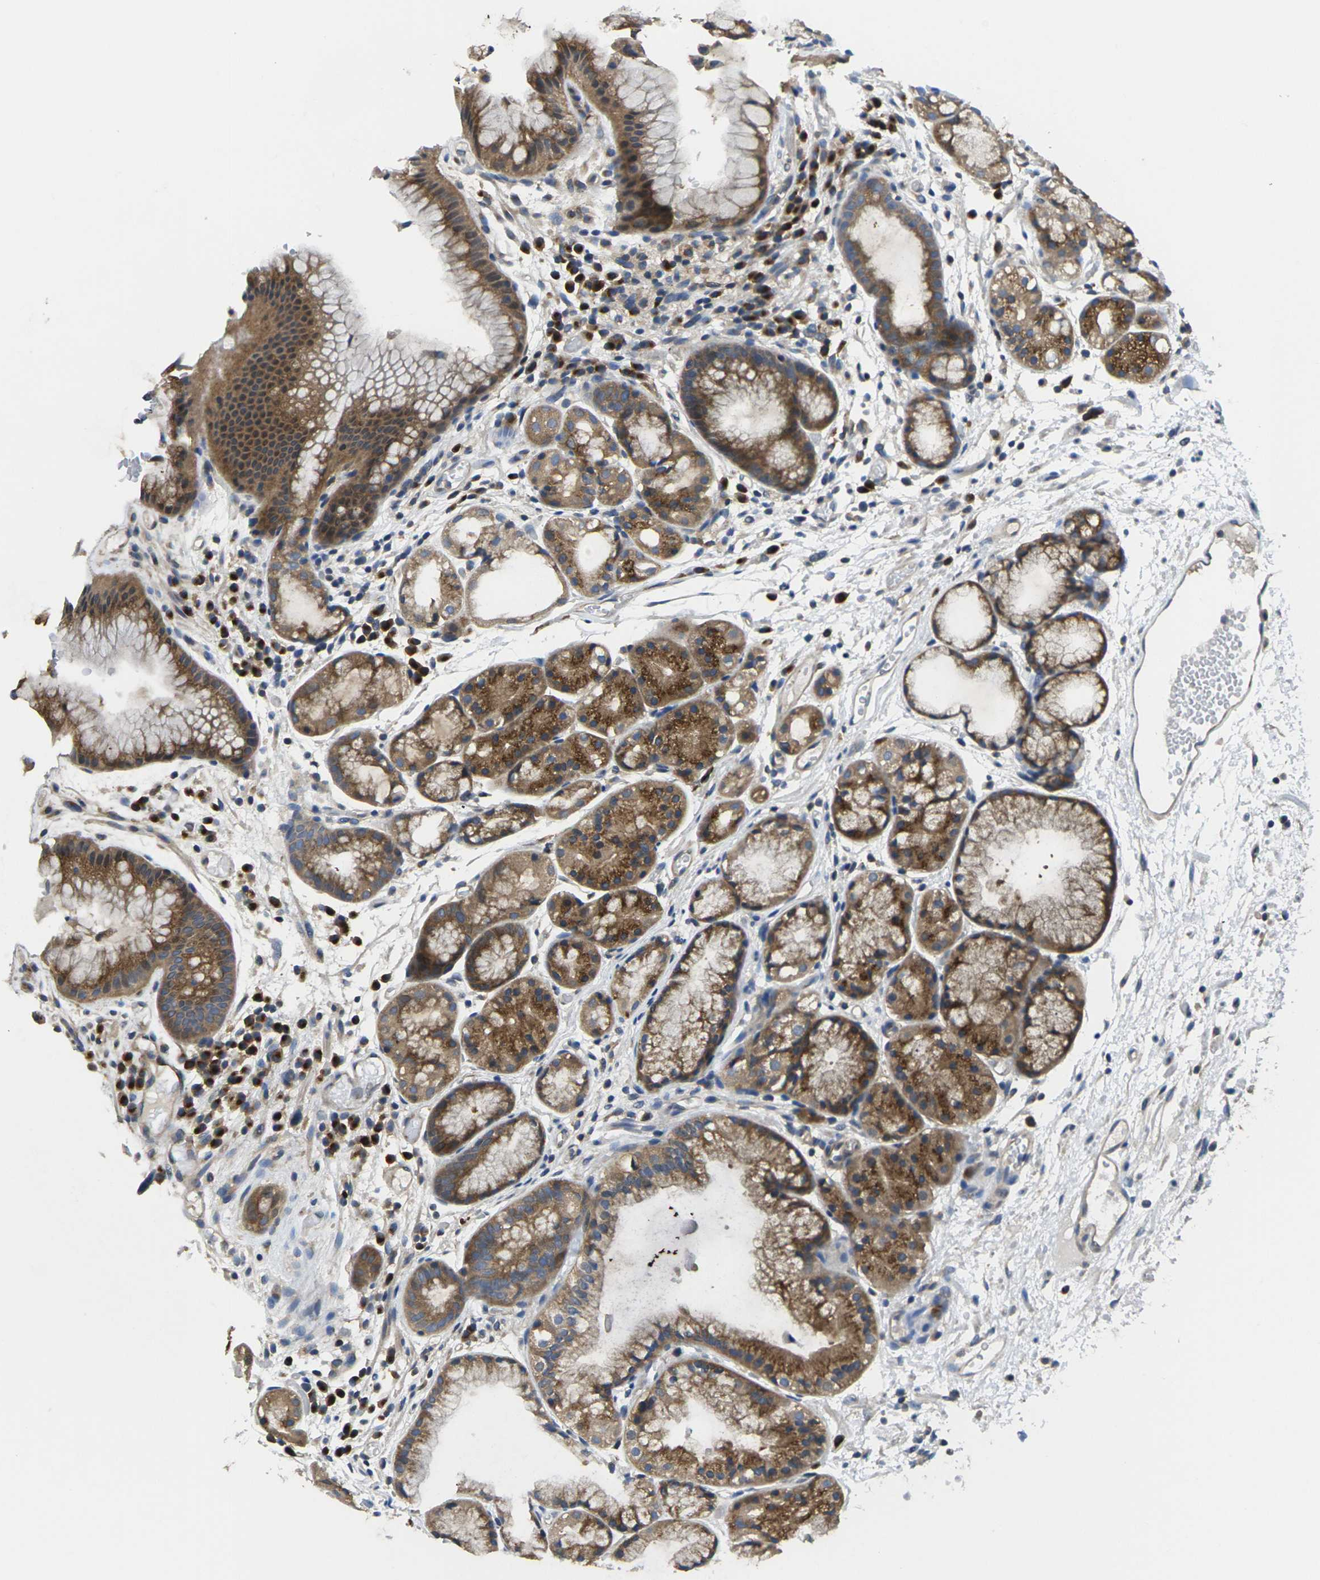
{"staining": {"intensity": "moderate", "quantity": ">75%", "location": "cytoplasmic/membranous"}, "tissue": "stomach", "cell_type": "Glandular cells", "image_type": "normal", "snomed": [{"axis": "morphology", "description": "Normal tissue, NOS"}, {"axis": "topography", "description": "Stomach, upper"}], "caption": "Immunohistochemistry (IHC) image of benign stomach: stomach stained using IHC shows medium levels of moderate protein expression localized specifically in the cytoplasmic/membranous of glandular cells, appearing as a cytoplasmic/membranous brown color.", "gene": "TMCC2", "patient": {"sex": "male", "age": 72}}